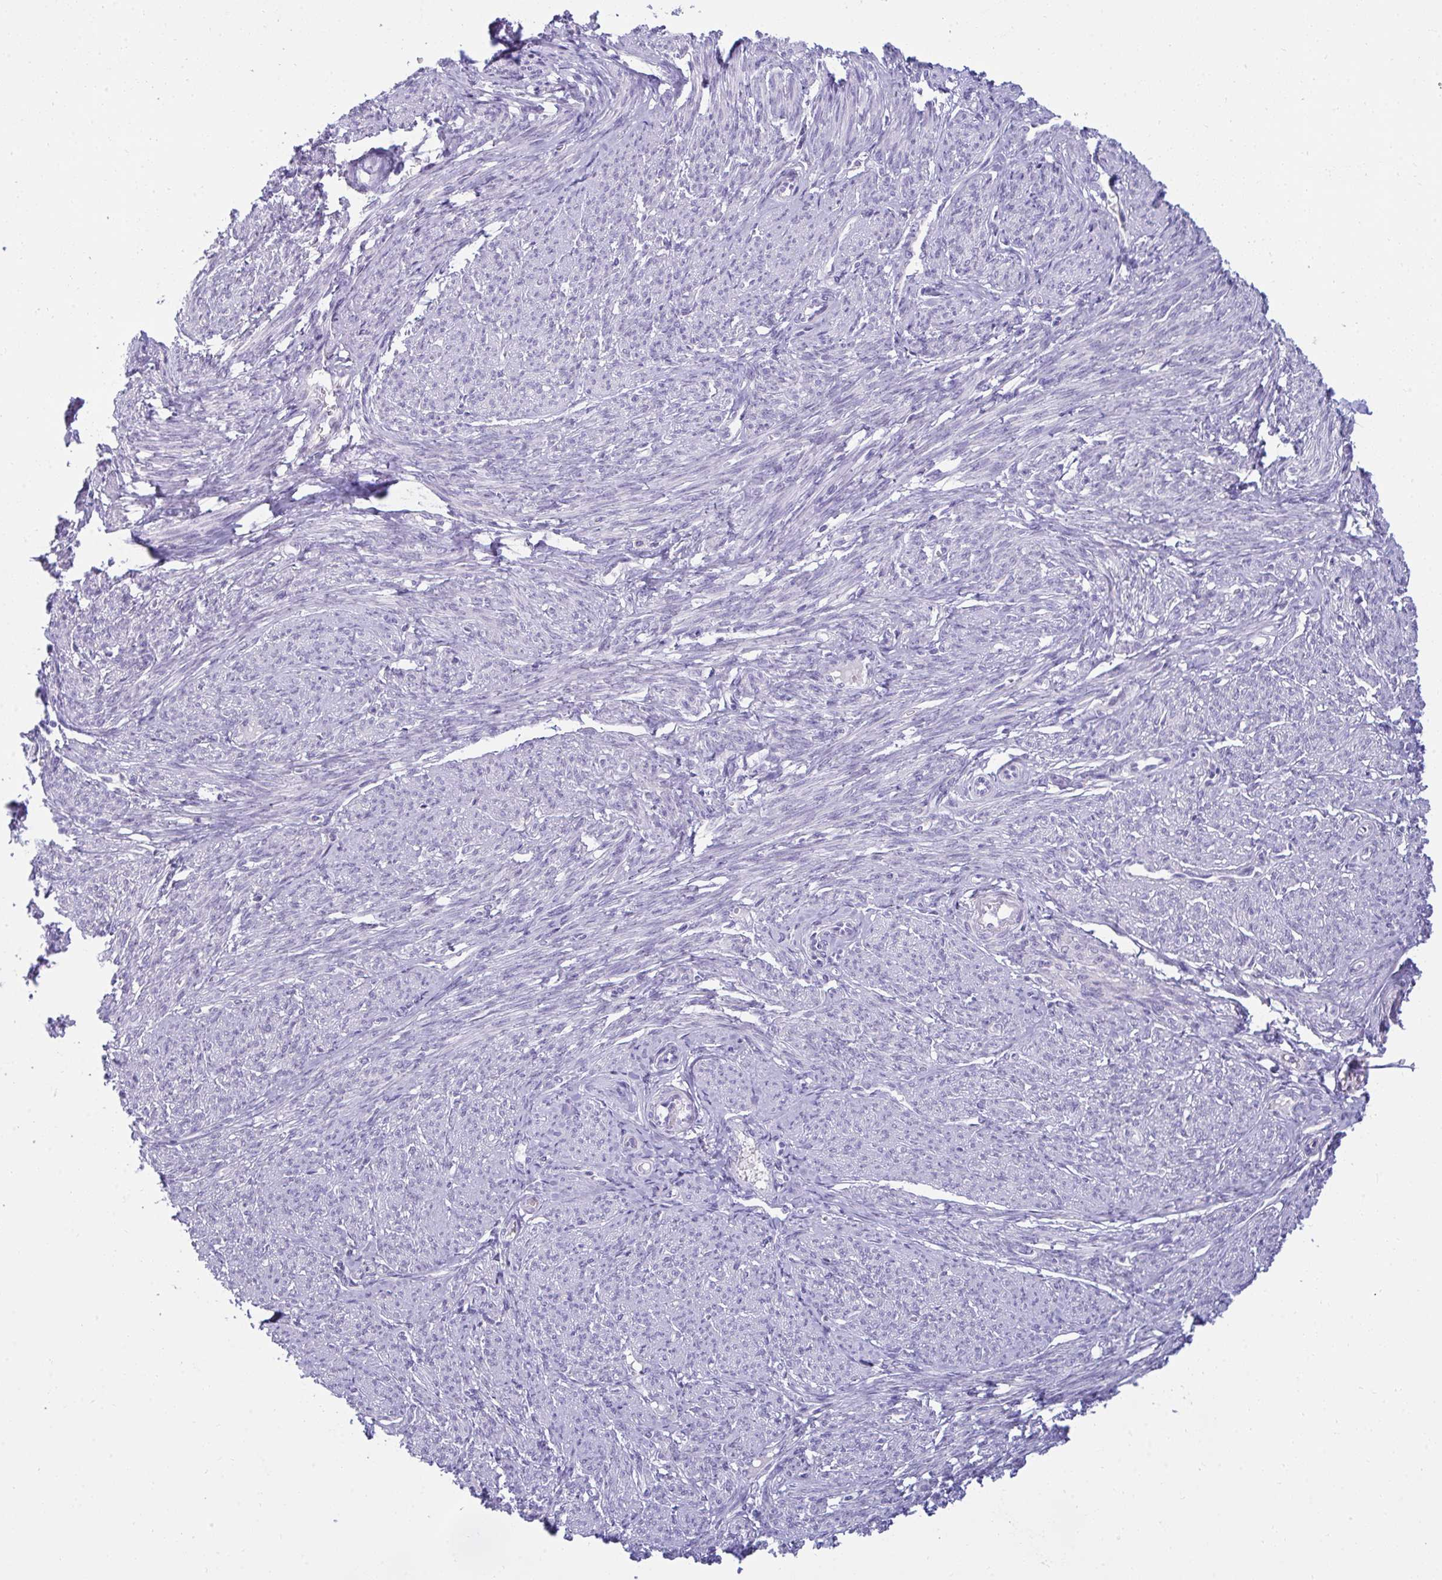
{"staining": {"intensity": "negative", "quantity": "none", "location": "none"}, "tissue": "smooth muscle", "cell_type": "Smooth muscle cells", "image_type": "normal", "snomed": [{"axis": "morphology", "description": "Normal tissue, NOS"}, {"axis": "topography", "description": "Smooth muscle"}], "caption": "DAB (3,3'-diaminobenzidine) immunohistochemical staining of benign smooth muscle demonstrates no significant positivity in smooth muscle cells.", "gene": "RANBP2", "patient": {"sex": "female", "age": 65}}